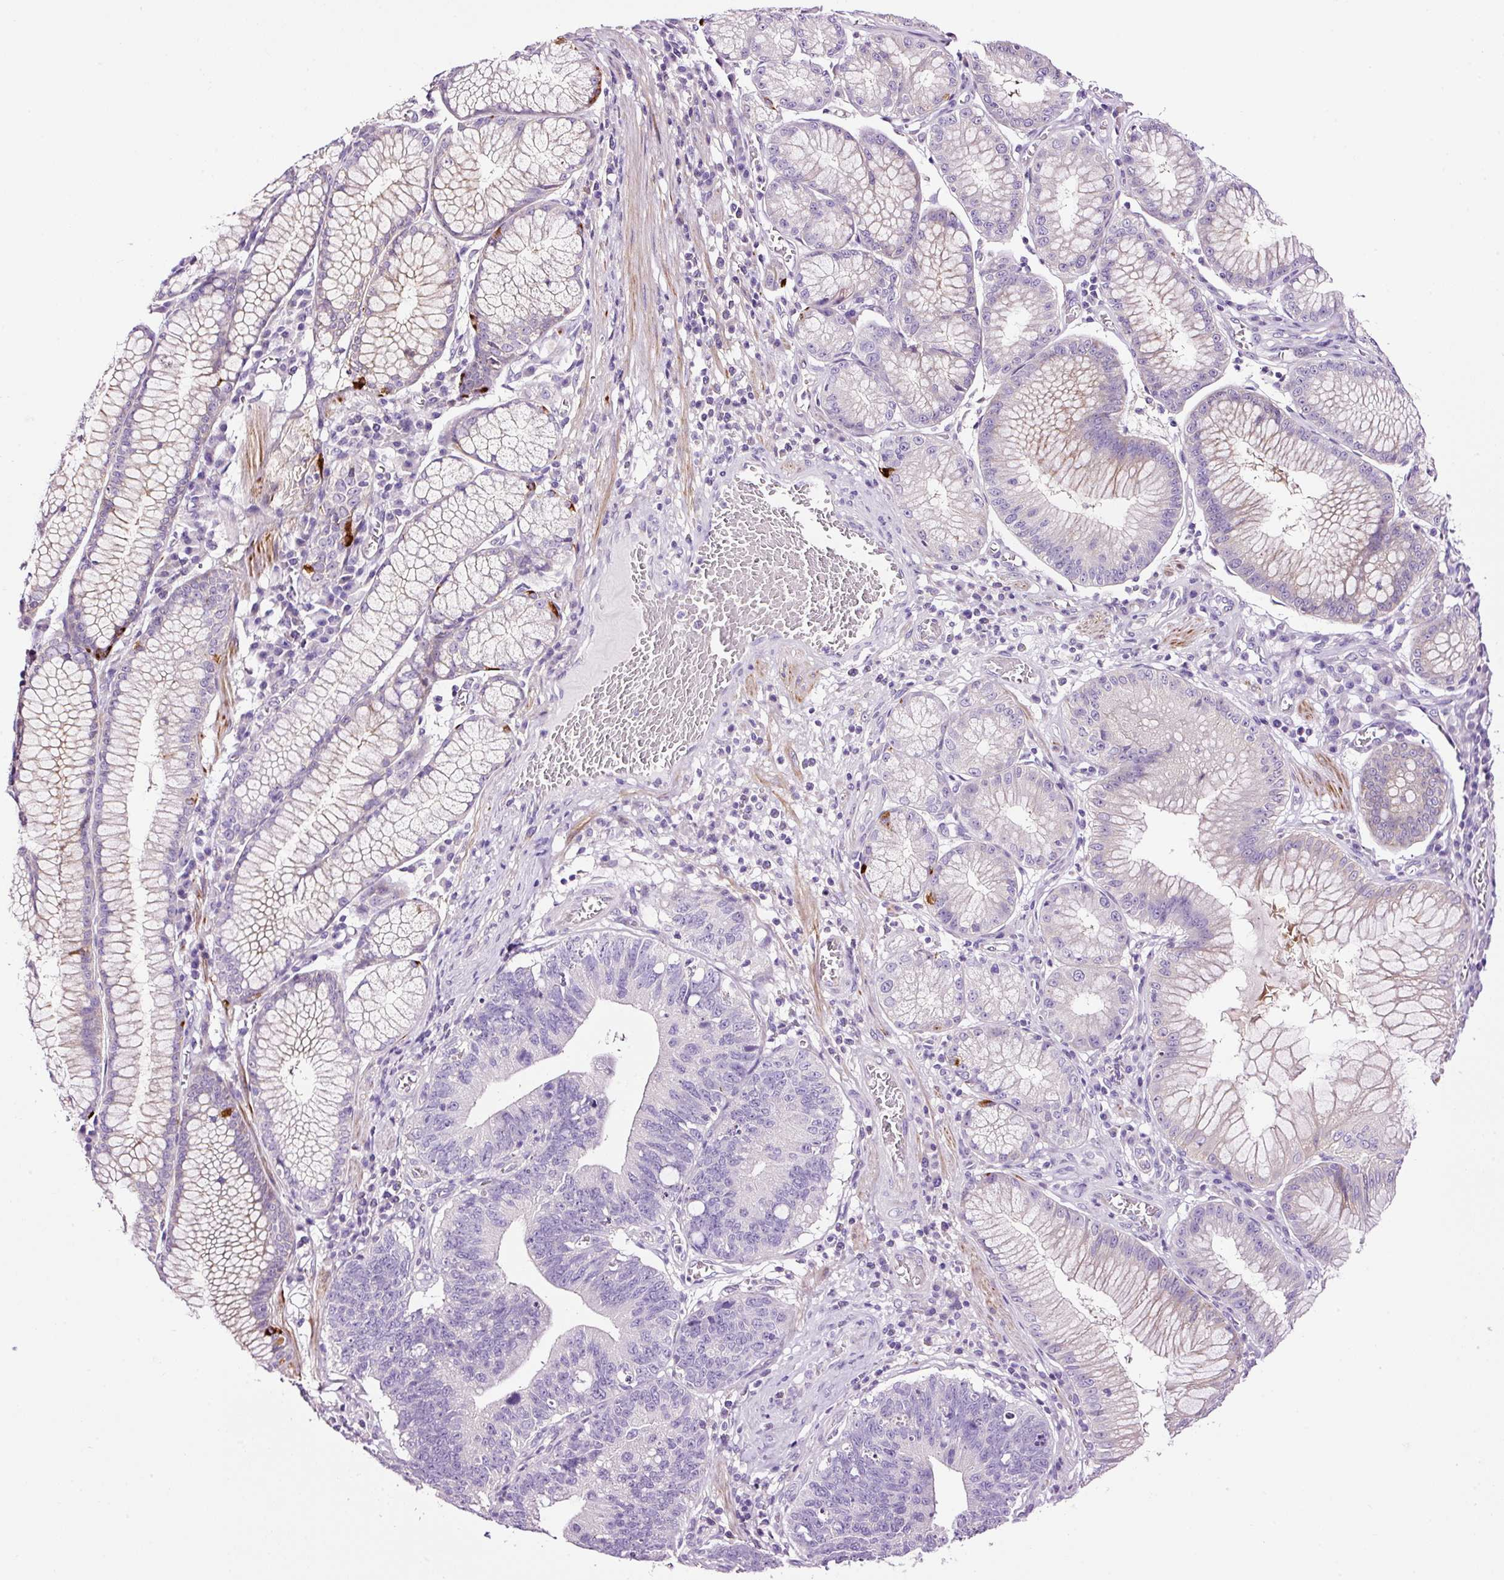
{"staining": {"intensity": "negative", "quantity": "none", "location": "none"}, "tissue": "stomach cancer", "cell_type": "Tumor cells", "image_type": "cancer", "snomed": [{"axis": "morphology", "description": "Adenocarcinoma, NOS"}, {"axis": "topography", "description": "Stomach"}], "caption": "DAB (3,3'-diaminobenzidine) immunohistochemical staining of human stomach cancer (adenocarcinoma) displays no significant positivity in tumor cells.", "gene": "PAM", "patient": {"sex": "male", "age": 59}}